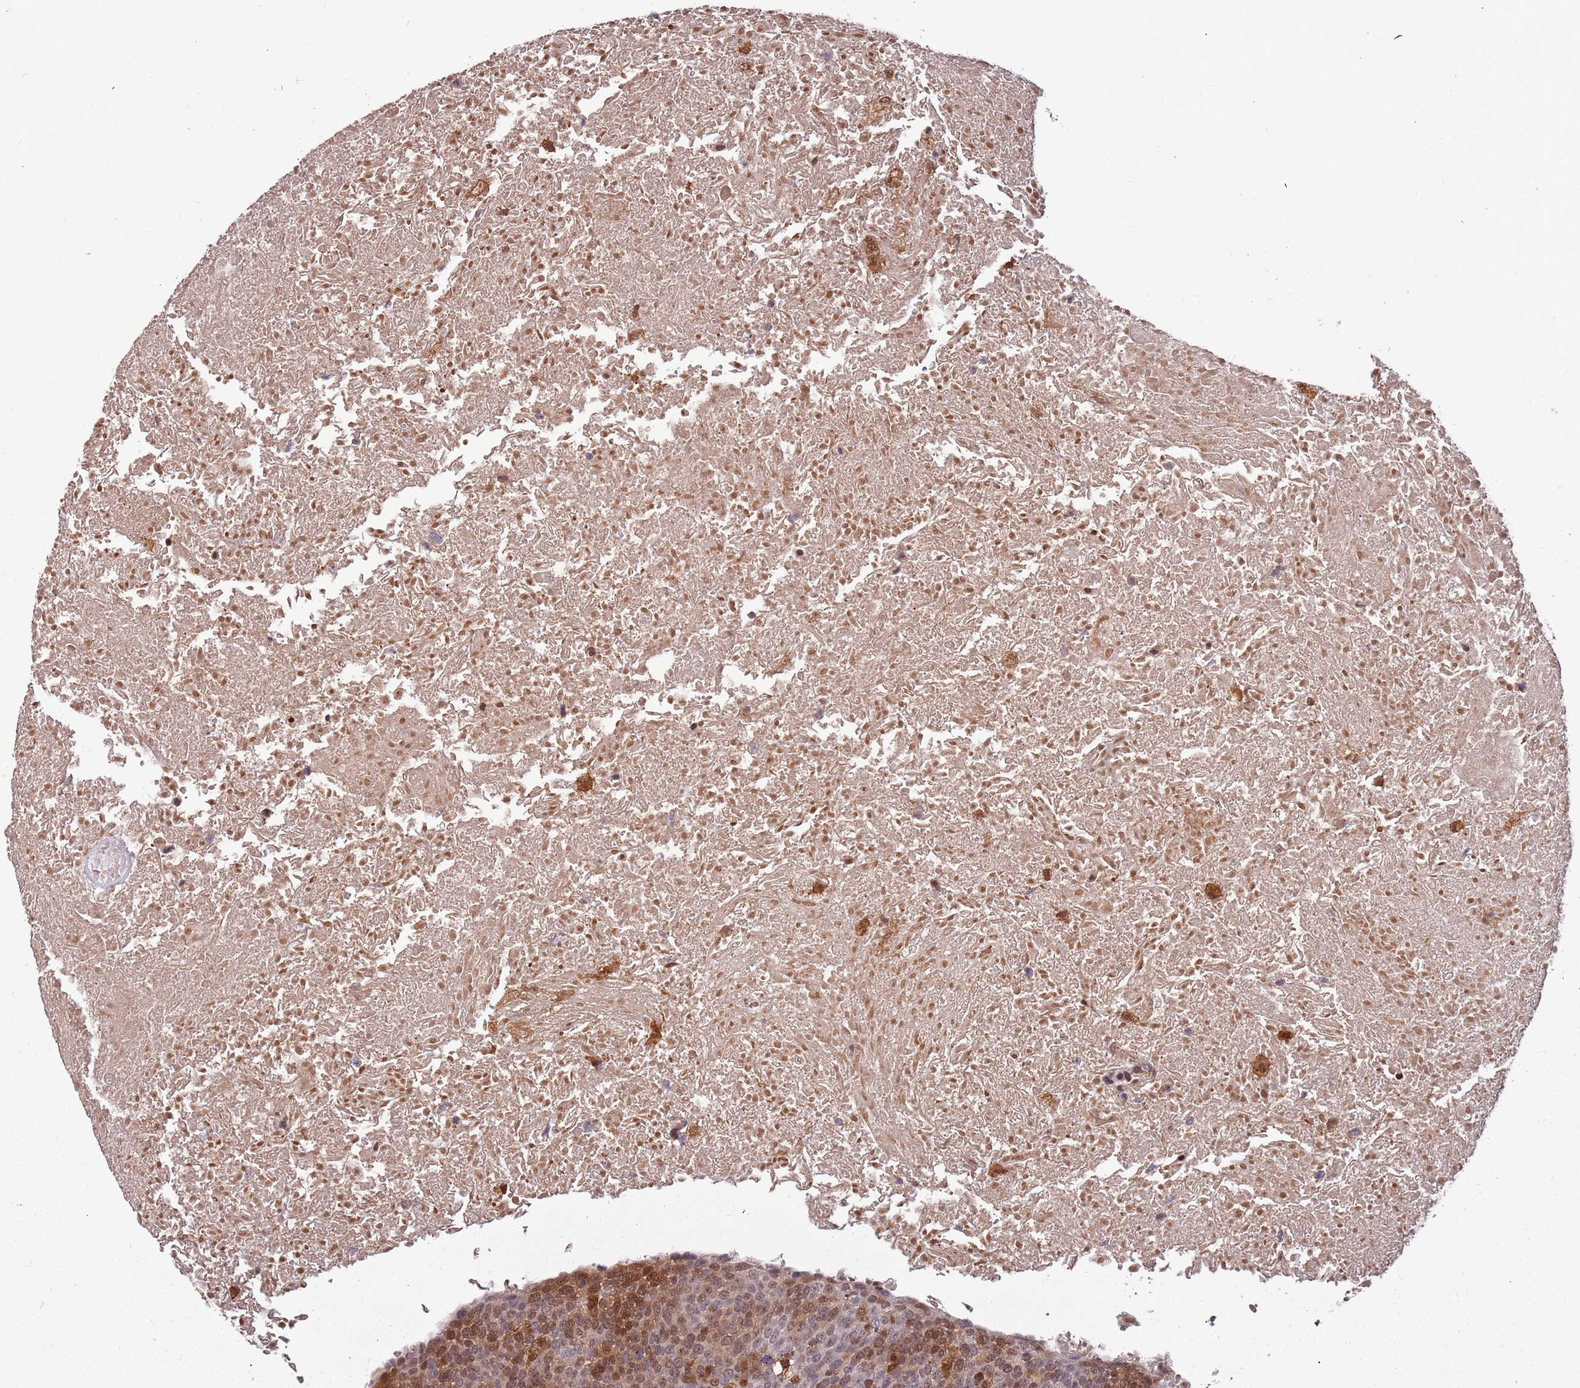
{"staining": {"intensity": "moderate", "quantity": "25%-75%", "location": "cytoplasmic/membranous,nuclear"}, "tissue": "head and neck cancer", "cell_type": "Tumor cells", "image_type": "cancer", "snomed": [{"axis": "morphology", "description": "Squamous cell carcinoma, NOS"}, {"axis": "morphology", "description": "Squamous cell carcinoma, metastatic, NOS"}, {"axis": "topography", "description": "Lymph node"}, {"axis": "topography", "description": "Head-Neck"}], "caption": "Tumor cells exhibit medium levels of moderate cytoplasmic/membranous and nuclear positivity in approximately 25%-75% of cells in head and neck metastatic squamous cell carcinoma.", "gene": "GBP2", "patient": {"sex": "male", "age": 62}}